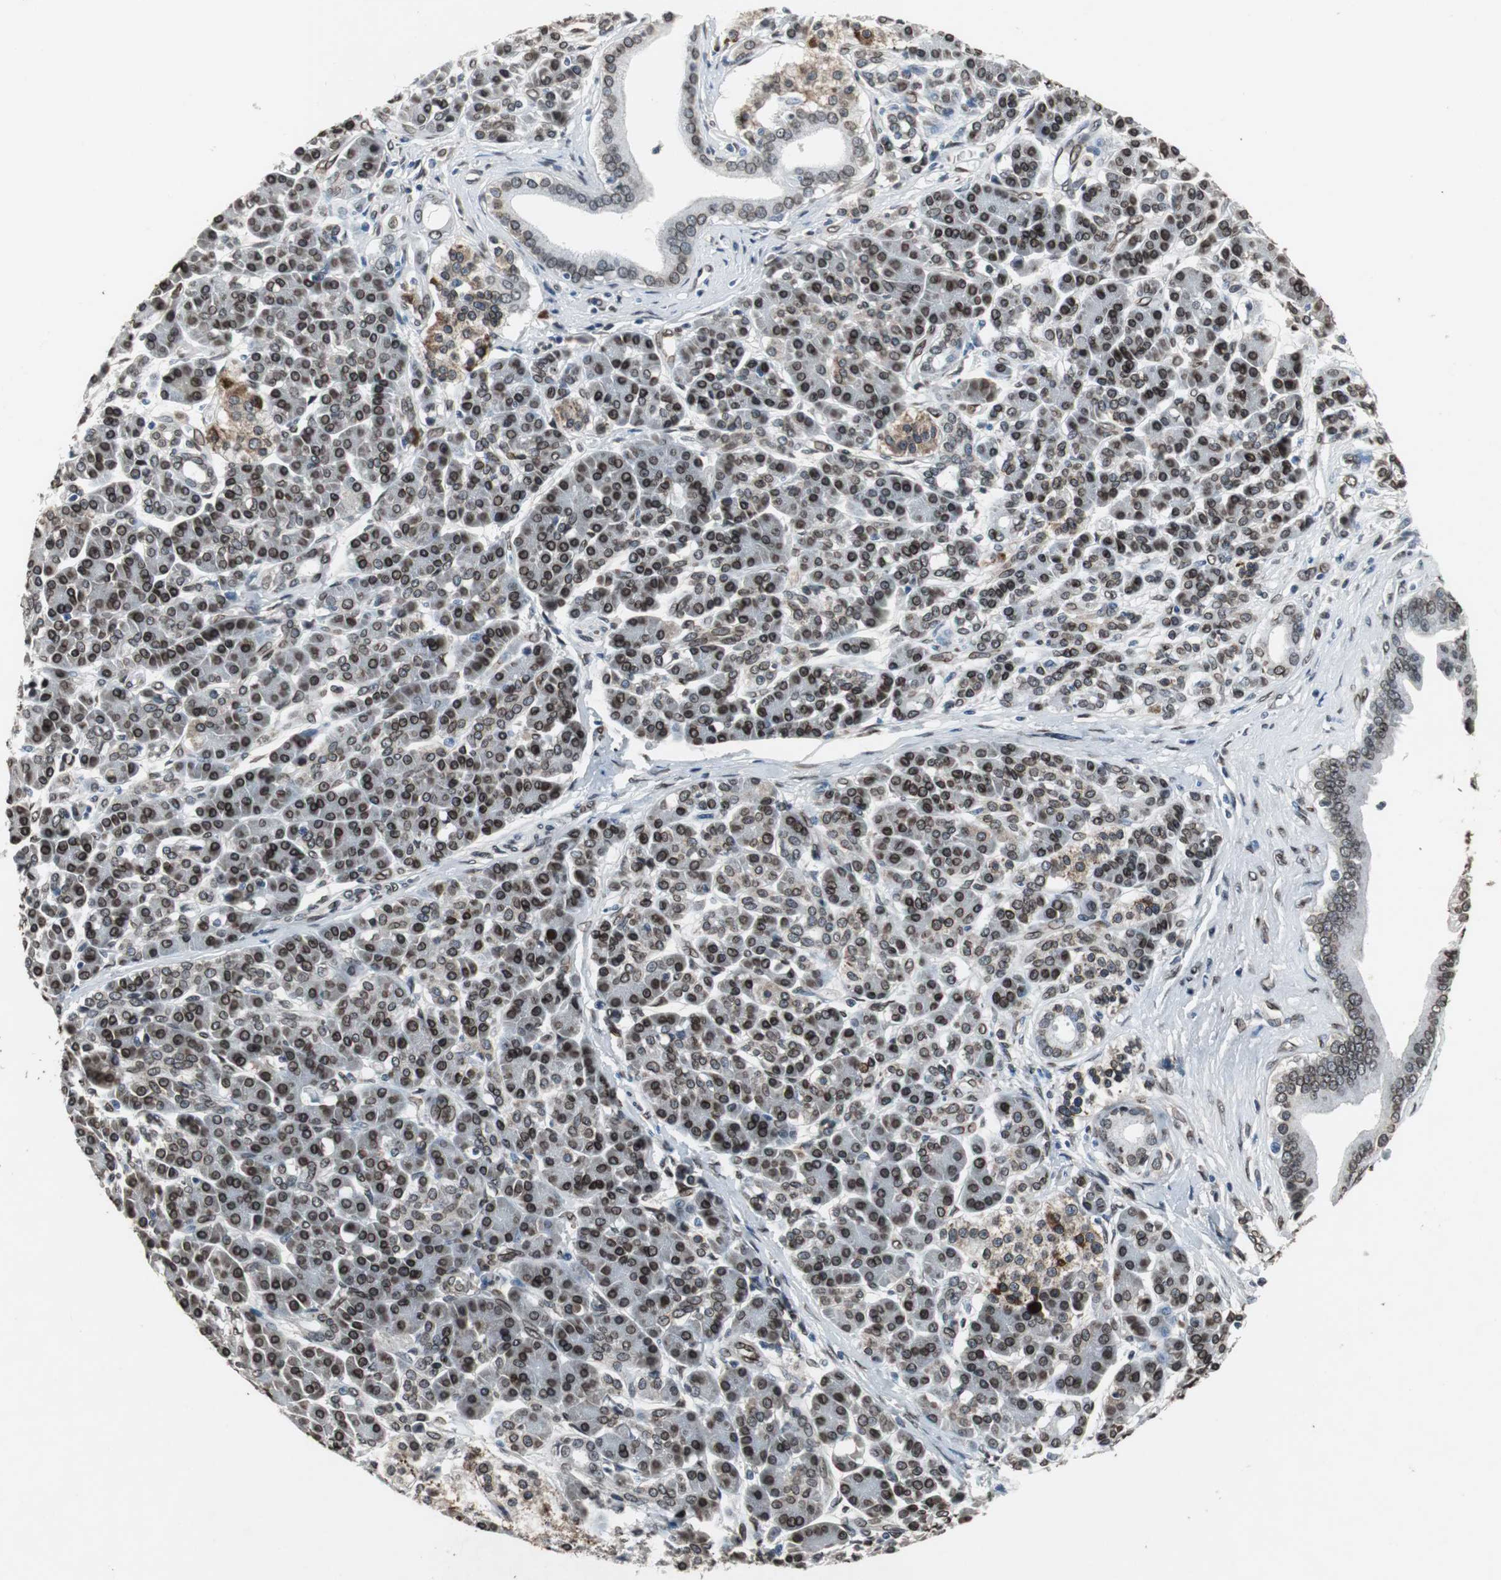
{"staining": {"intensity": "strong", "quantity": ">75%", "location": "cytoplasmic/membranous,nuclear"}, "tissue": "pancreatic cancer", "cell_type": "Tumor cells", "image_type": "cancer", "snomed": [{"axis": "morphology", "description": "Adenocarcinoma, NOS"}, {"axis": "topography", "description": "Pancreas"}], "caption": "This image exhibits adenocarcinoma (pancreatic) stained with IHC to label a protein in brown. The cytoplasmic/membranous and nuclear of tumor cells show strong positivity for the protein. Nuclei are counter-stained blue.", "gene": "LMNA", "patient": {"sex": "male", "age": 59}}